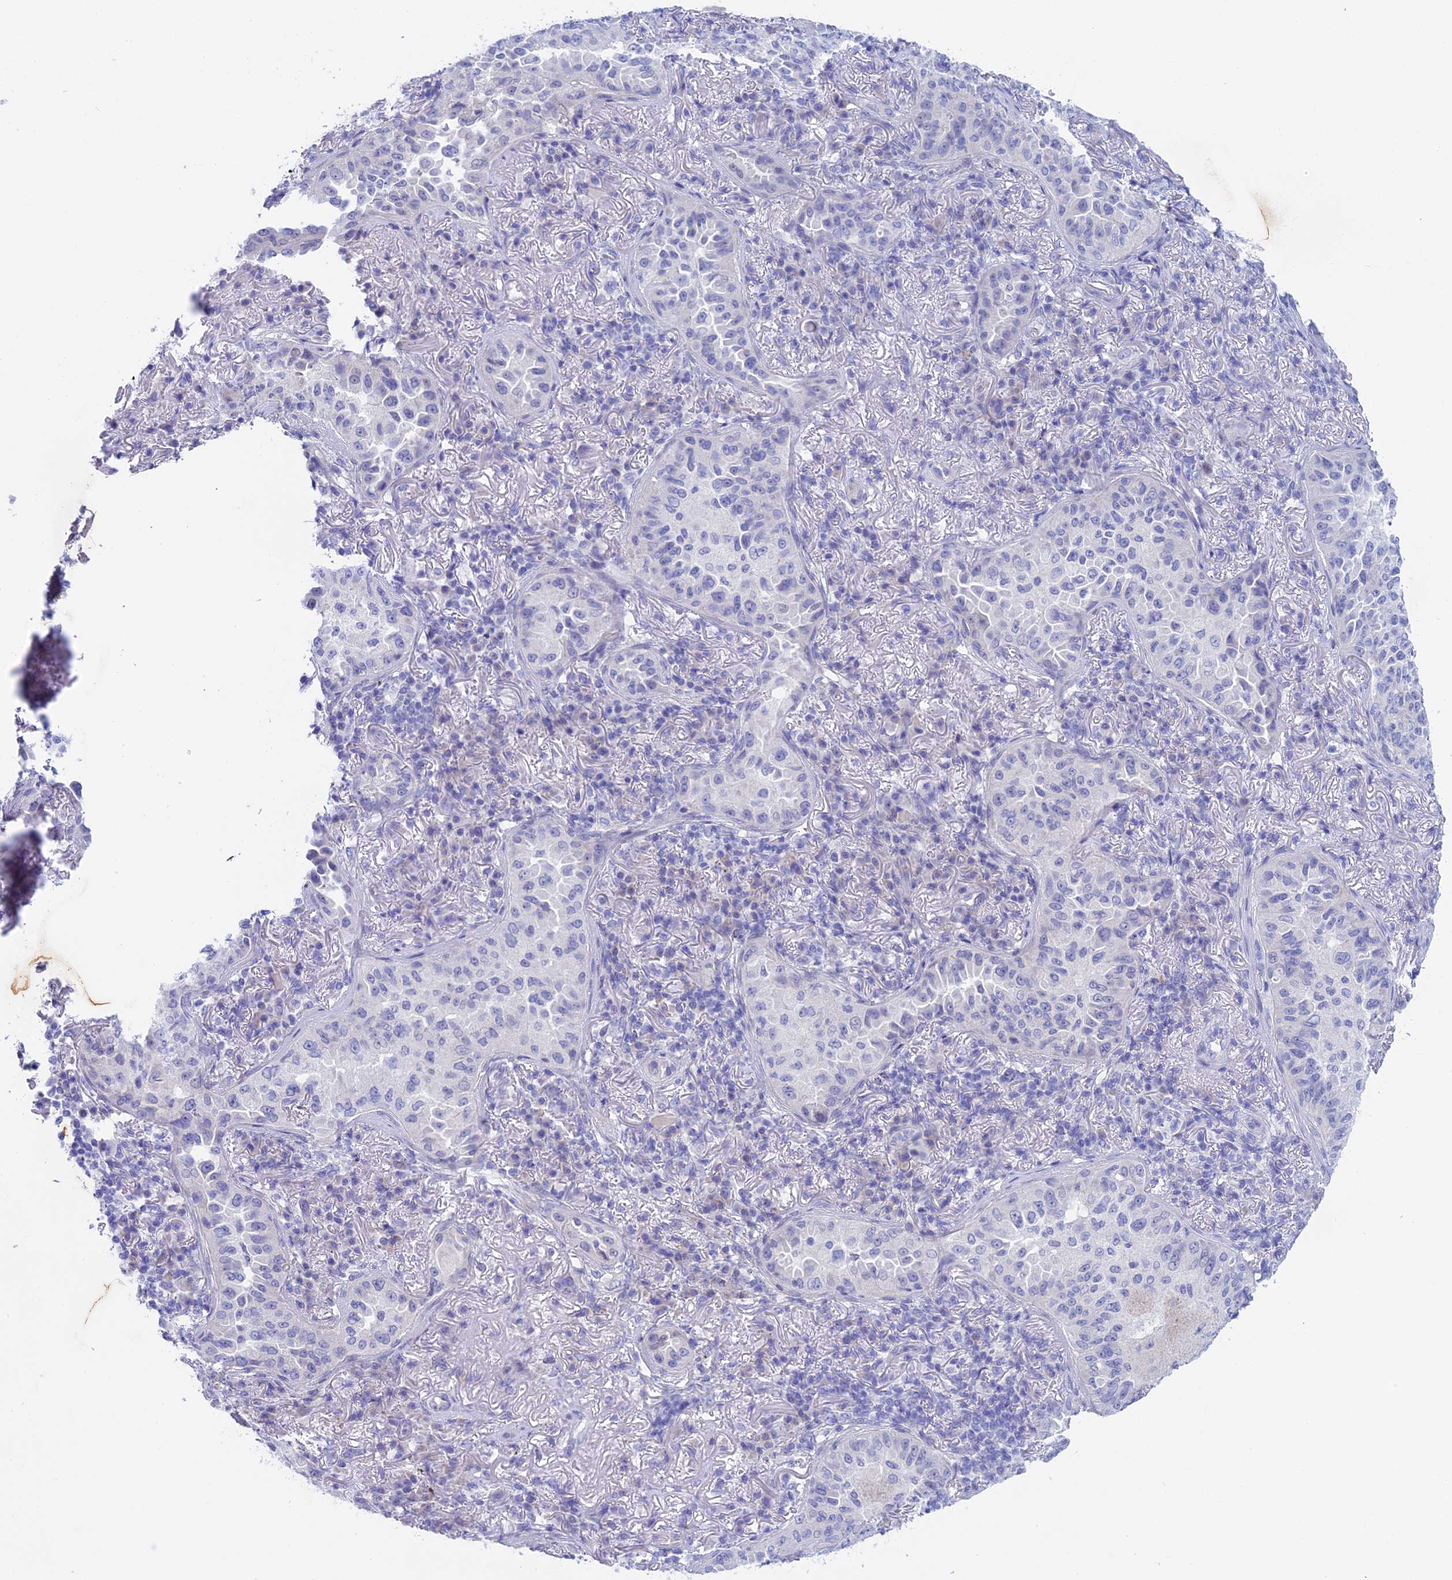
{"staining": {"intensity": "negative", "quantity": "none", "location": "none"}, "tissue": "lung cancer", "cell_type": "Tumor cells", "image_type": "cancer", "snomed": [{"axis": "morphology", "description": "Adenocarcinoma, NOS"}, {"axis": "topography", "description": "Lung"}], "caption": "This photomicrograph is of lung cancer (adenocarcinoma) stained with immunohistochemistry to label a protein in brown with the nuclei are counter-stained blue. There is no expression in tumor cells.", "gene": "BTBD19", "patient": {"sex": "female", "age": 69}}